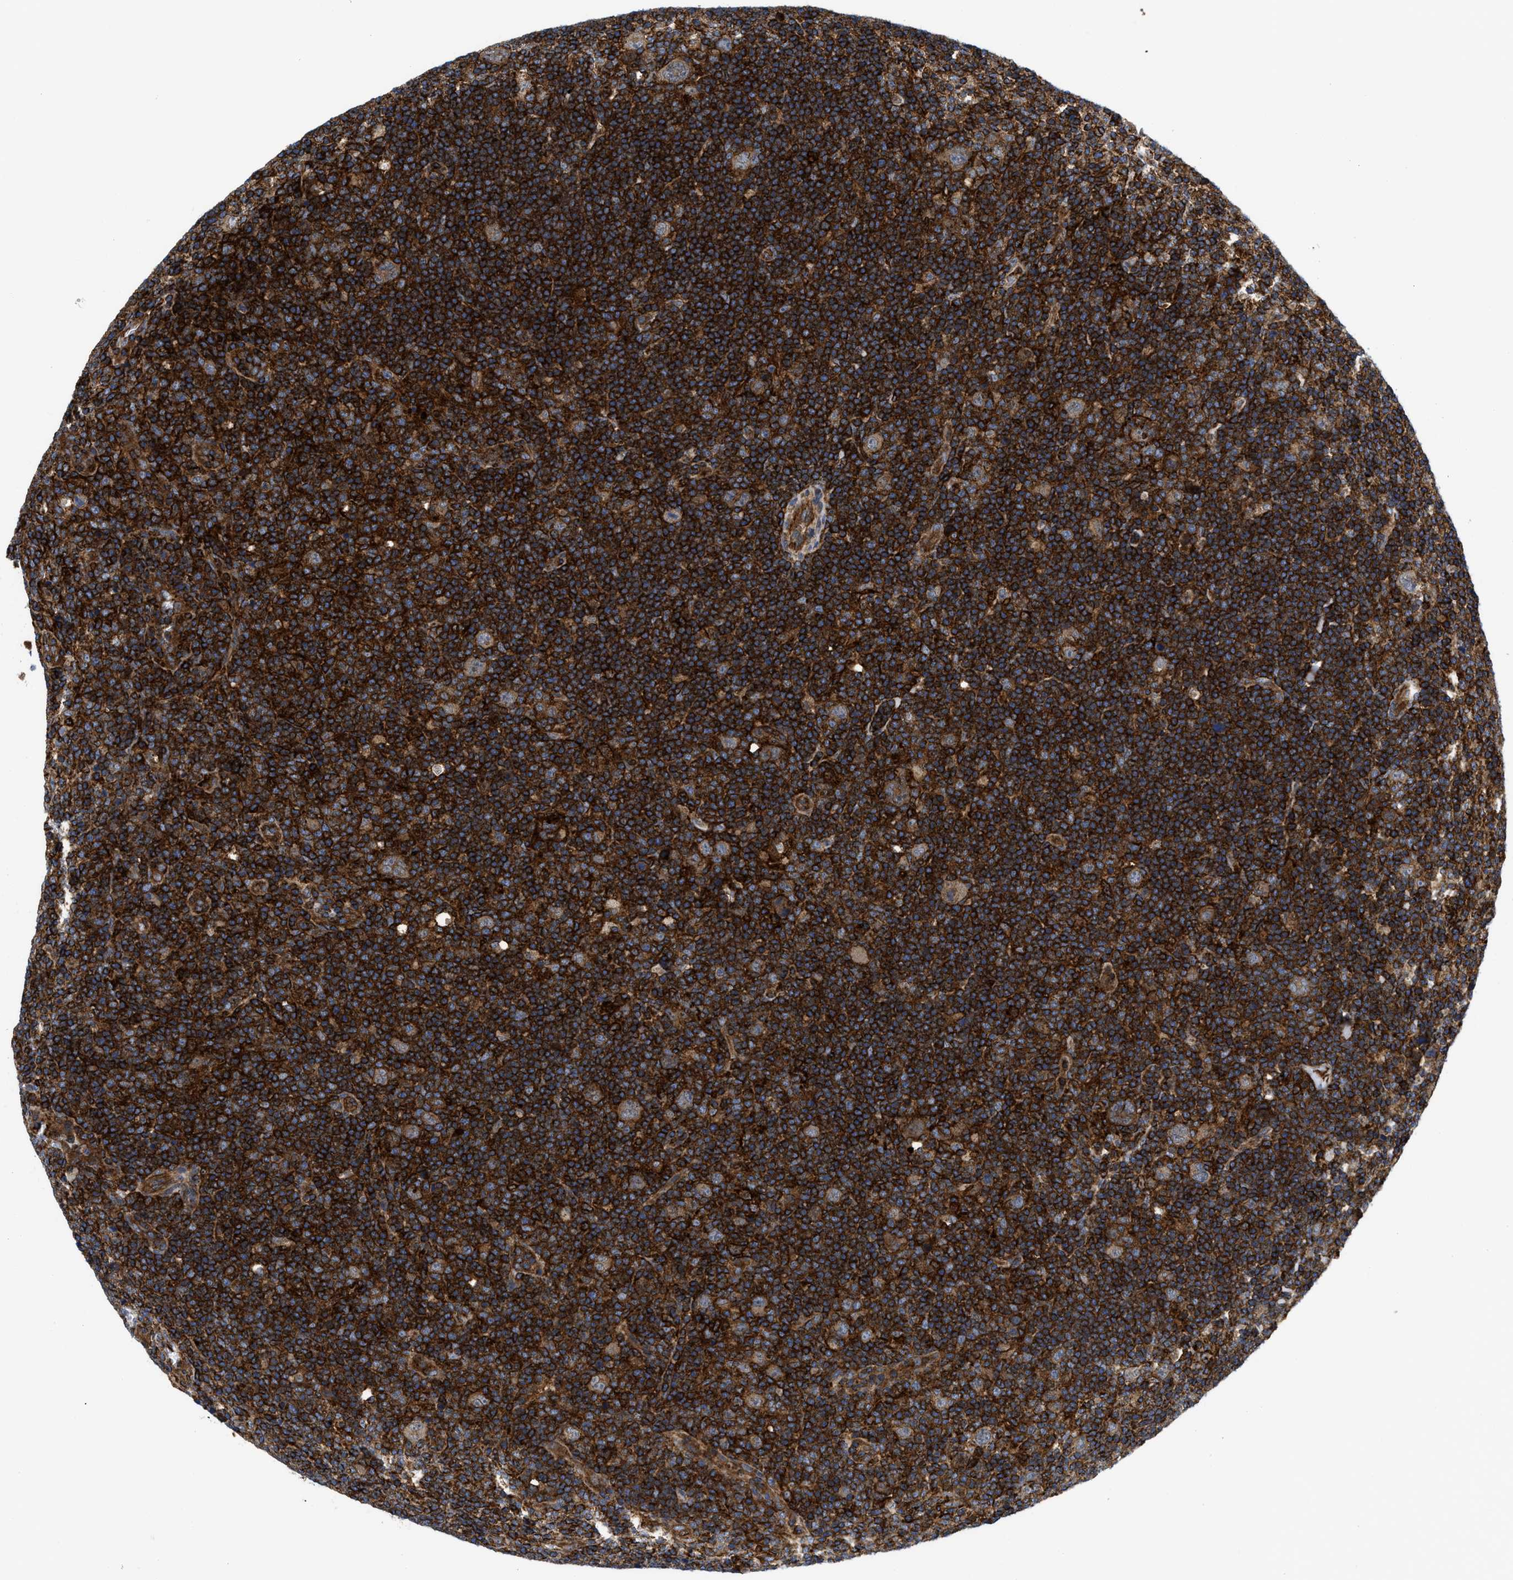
{"staining": {"intensity": "weak", "quantity": ">75%", "location": "cytoplasmic/membranous"}, "tissue": "lymphoma", "cell_type": "Tumor cells", "image_type": "cancer", "snomed": [{"axis": "morphology", "description": "Hodgkin's disease, NOS"}, {"axis": "topography", "description": "Lymph node"}], "caption": "An immunohistochemistry image of tumor tissue is shown. Protein staining in brown highlights weak cytoplasmic/membranous positivity in Hodgkin's disease within tumor cells. Using DAB (3,3'-diaminobenzidine) (brown) and hematoxylin (blue) stains, captured at high magnification using brightfield microscopy.", "gene": "SPAST", "patient": {"sex": "female", "age": 57}}